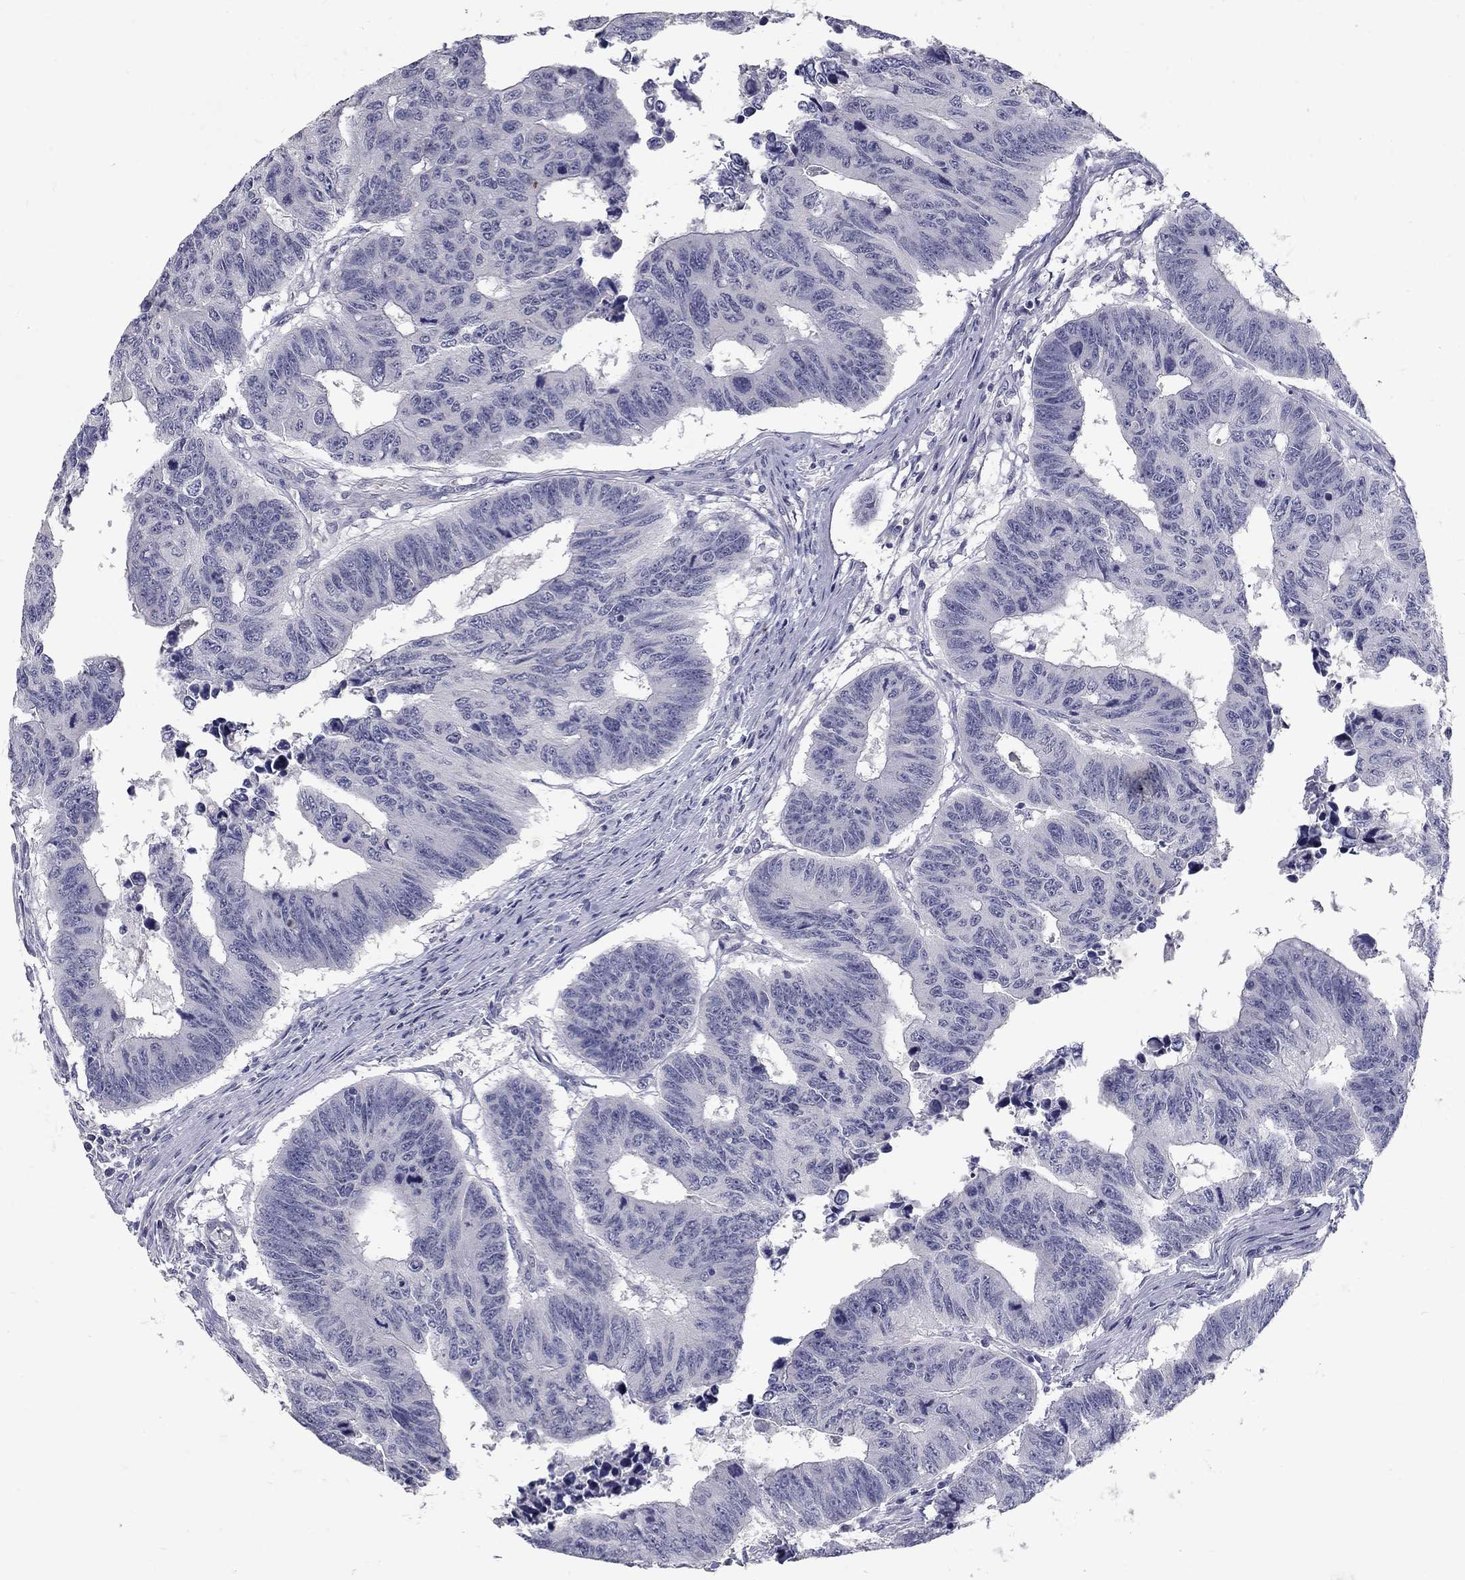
{"staining": {"intensity": "negative", "quantity": "none", "location": "none"}, "tissue": "colorectal cancer", "cell_type": "Tumor cells", "image_type": "cancer", "snomed": [{"axis": "morphology", "description": "Adenocarcinoma, NOS"}, {"axis": "topography", "description": "Rectum"}], "caption": "Immunohistochemistry (IHC) histopathology image of colorectal cancer (adenocarcinoma) stained for a protein (brown), which shows no expression in tumor cells. (DAB immunohistochemistry visualized using brightfield microscopy, high magnification).", "gene": "NOS1", "patient": {"sex": "female", "age": 85}}